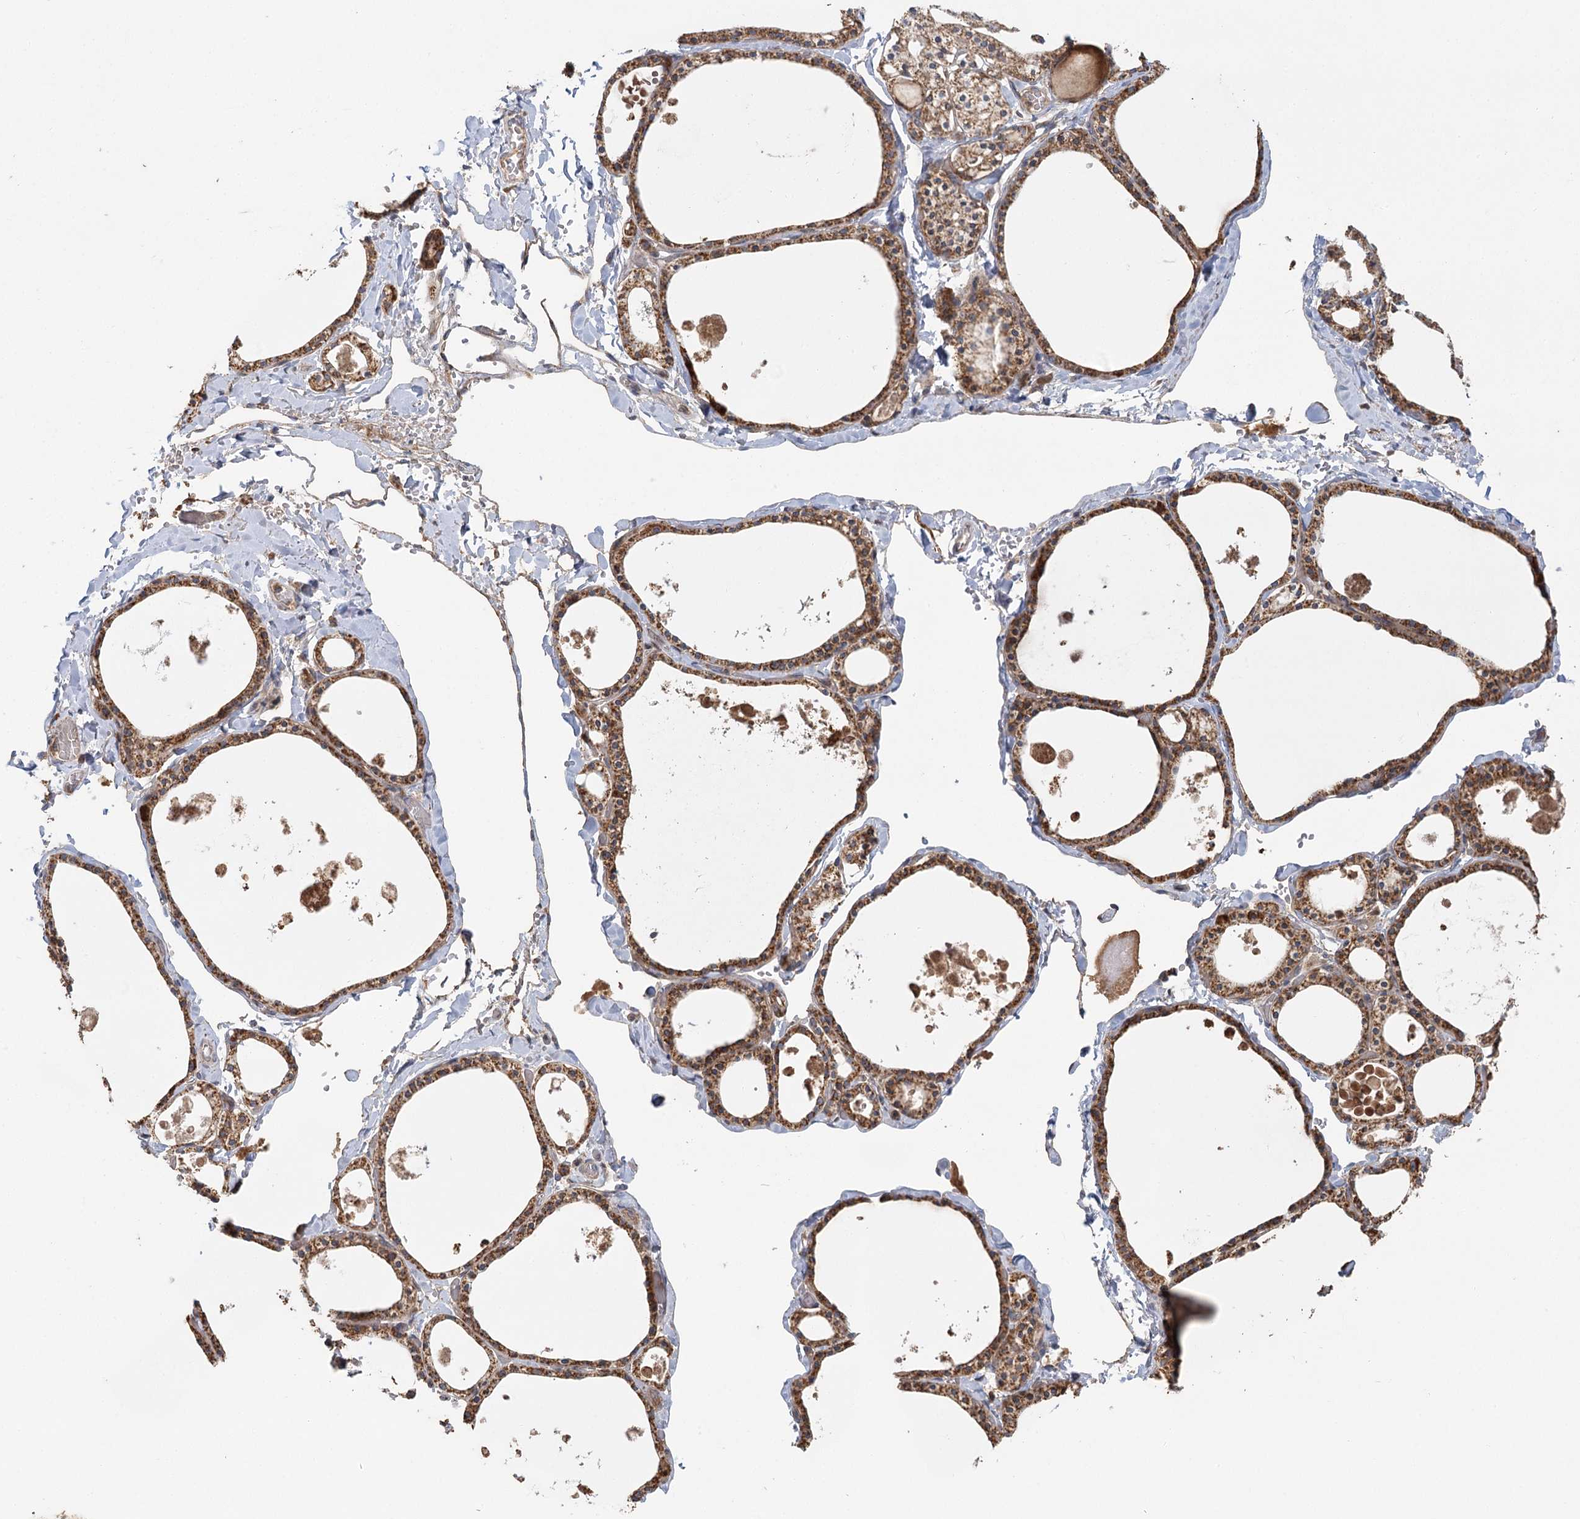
{"staining": {"intensity": "moderate", "quantity": ">75%", "location": "cytoplasmic/membranous"}, "tissue": "thyroid gland", "cell_type": "Glandular cells", "image_type": "normal", "snomed": [{"axis": "morphology", "description": "Normal tissue, NOS"}, {"axis": "topography", "description": "Thyroid gland"}], "caption": "Protein staining of benign thyroid gland demonstrates moderate cytoplasmic/membranous expression in approximately >75% of glandular cells.", "gene": "ENSG00000273217", "patient": {"sex": "male", "age": 56}}